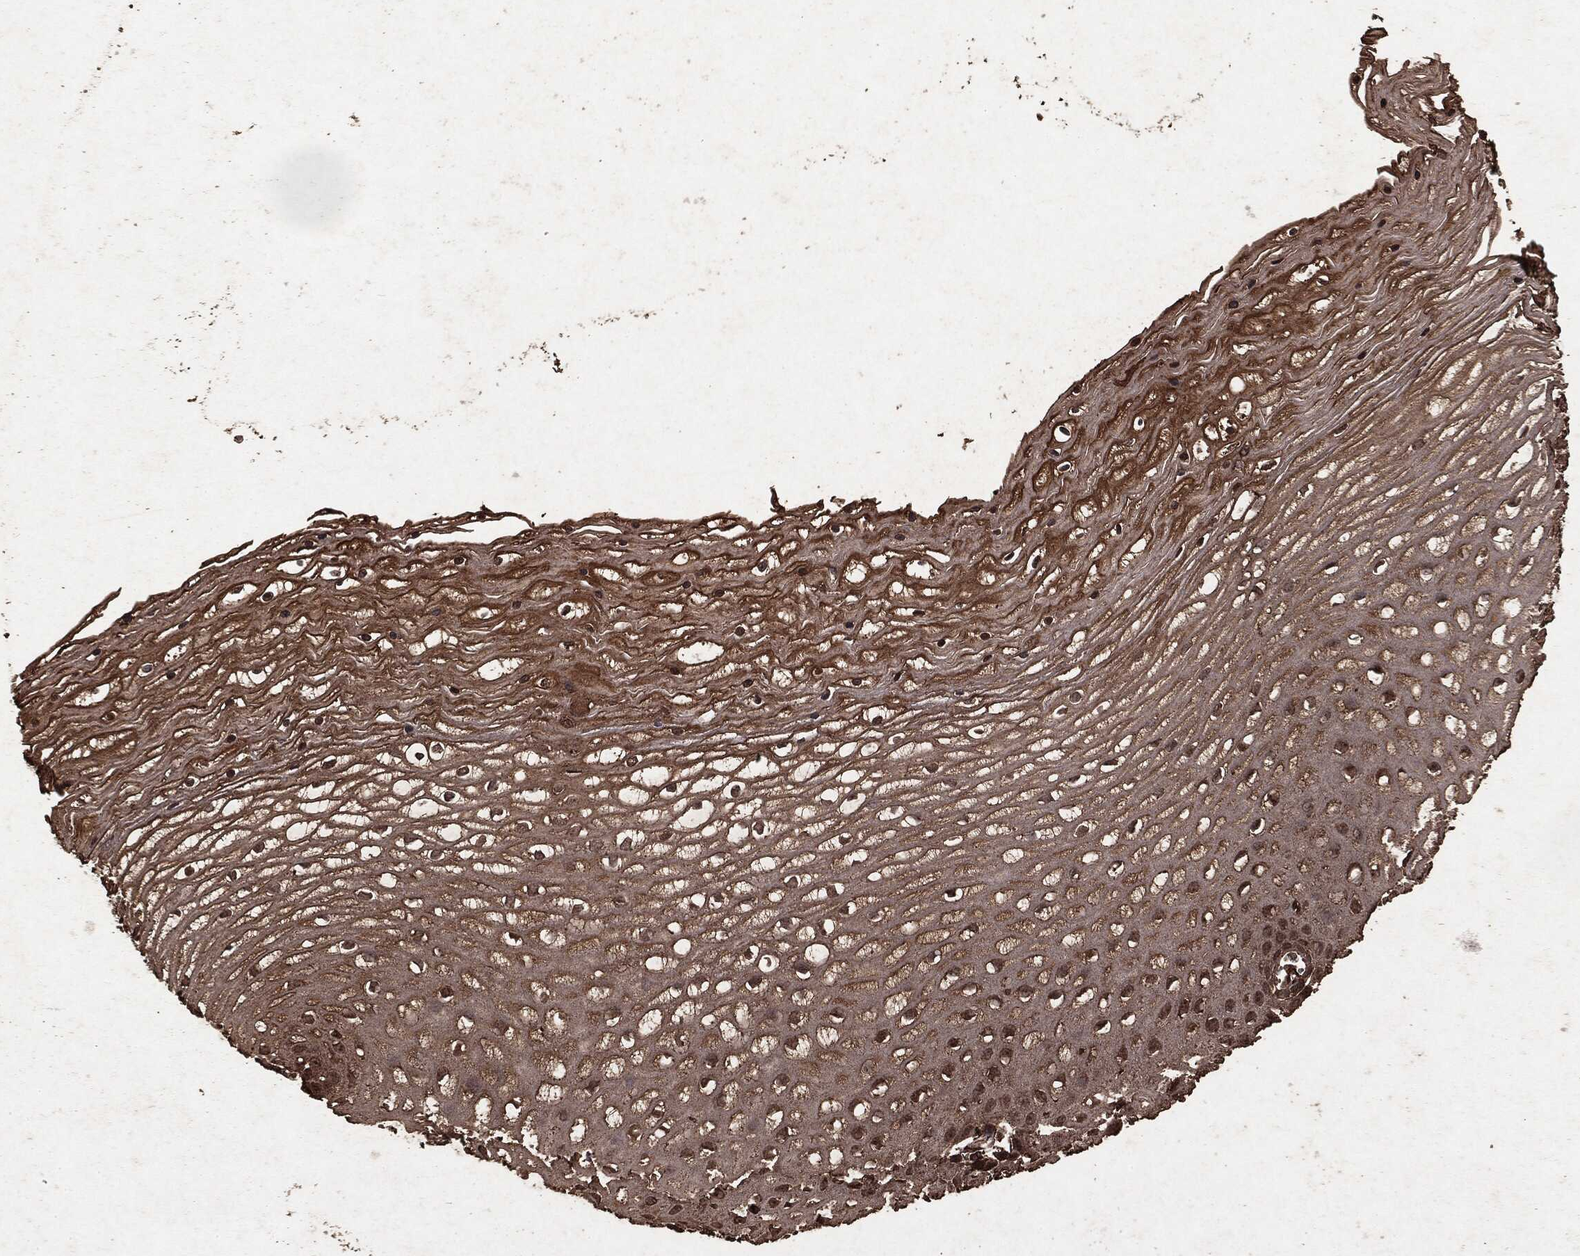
{"staining": {"intensity": "moderate", "quantity": ">75%", "location": "cytoplasmic/membranous"}, "tissue": "cervix", "cell_type": "Glandular cells", "image_type": "normal", "snomed": [{"axis": "morphology", "description": "Normal tissue, NOS"}, {"axis": "topography", "description": "Cervix"}], "caption": "Glandular cells reveal medium levels of moderate cytoplasmic/membranous expression in approximately >75% of cells in benign human cervix.", "gene": "ARAF", "patient": {"sex": "female", "age": 35}}